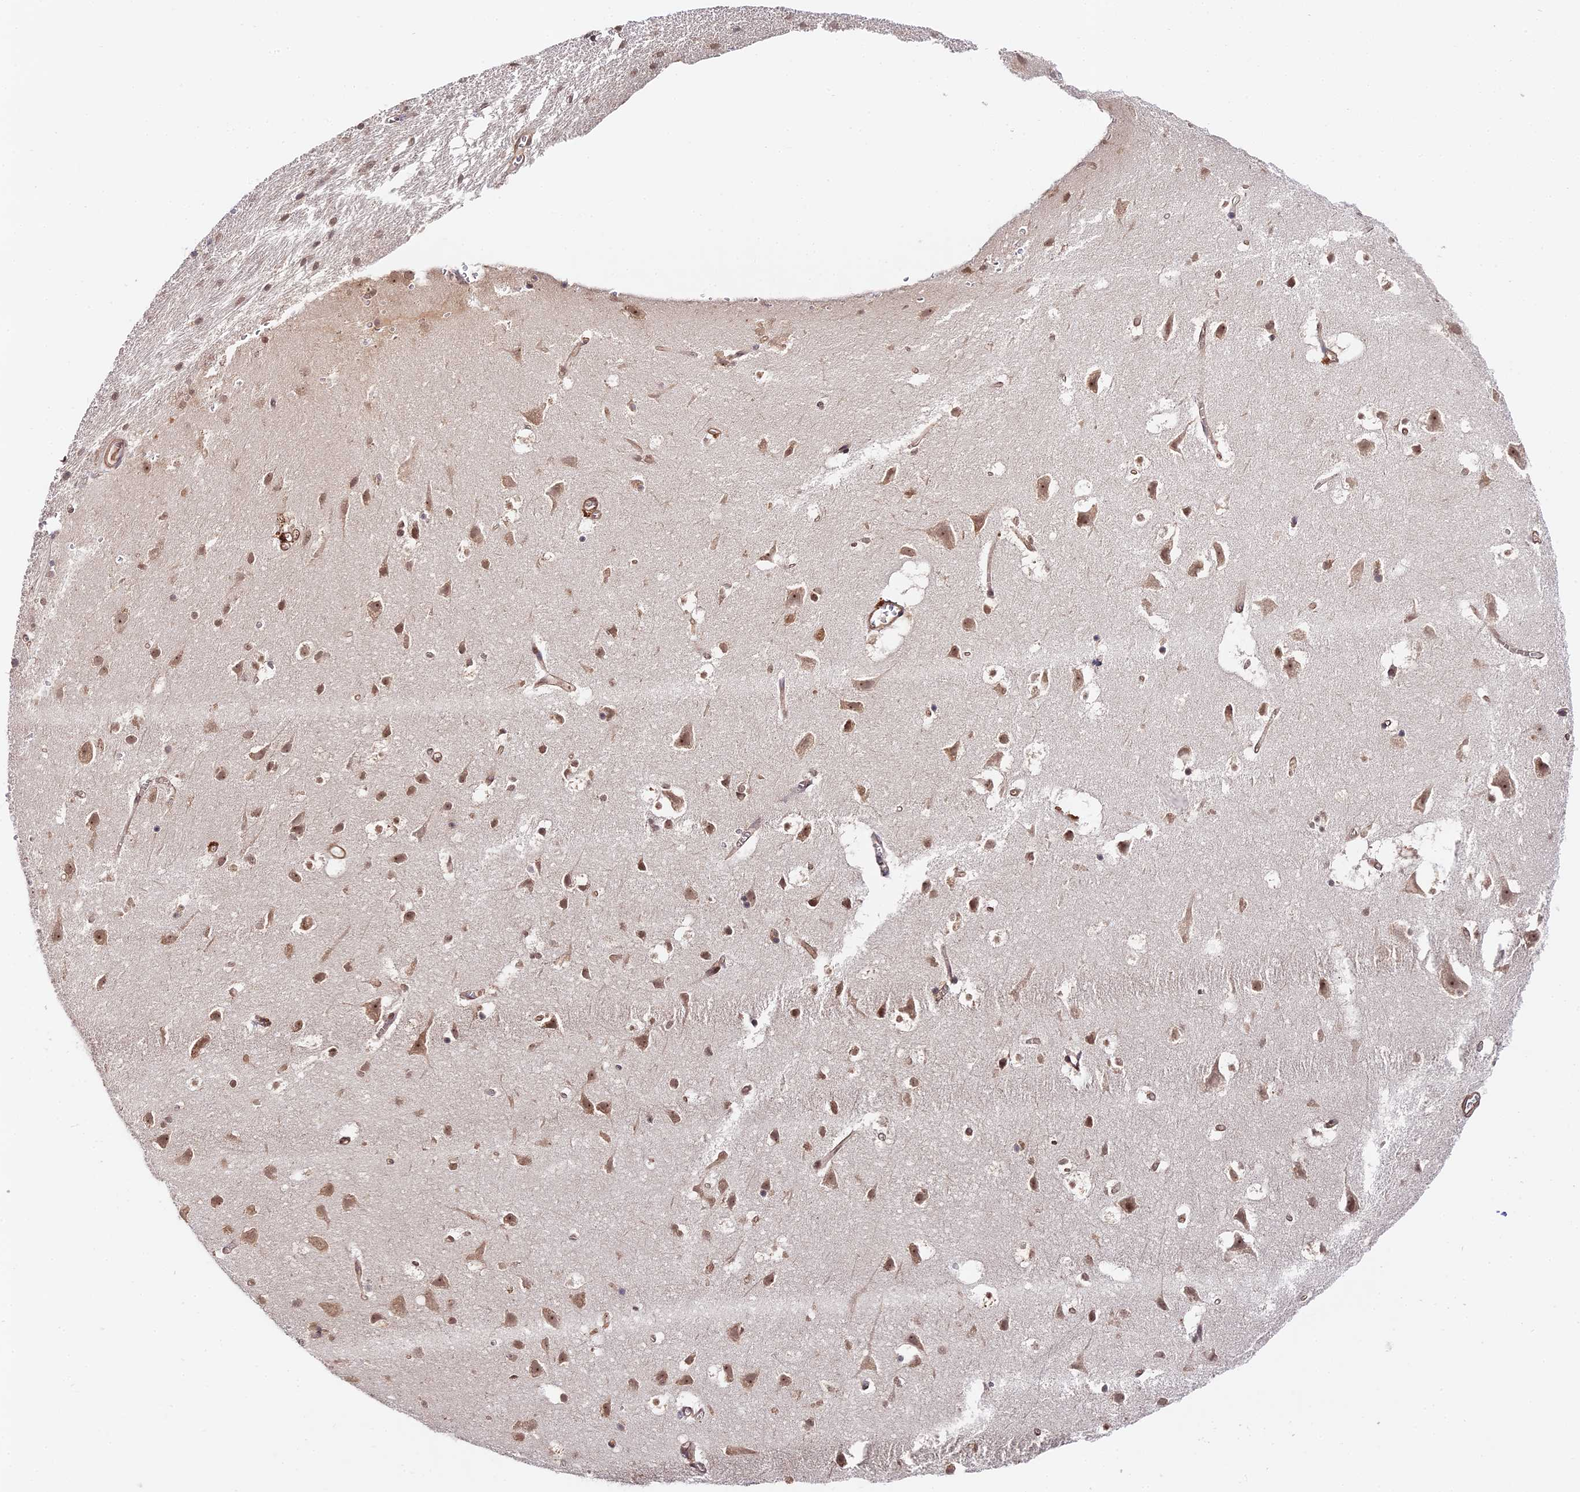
{"staining": {"intensity": "weak", "quantity": ">75%", "location": "cytoplasmic/membranous"}, "tissue": "cerebral cortex", "cell_type": "Endothelial cells", "image_type": "normal", "snomed": [{"axis": "morphology", "description": "Normal tissue, NOS"}, {"axis": "topography", "description": "Cerebral cortex"}], "caption": "Cerebral cortex stained with a brown dye shows weak cytoplasmic/membranous positive expression in about >75% of endothelial cells.", "gene": "IMPACT", "patient": {"sex": "male", "age": 54}}